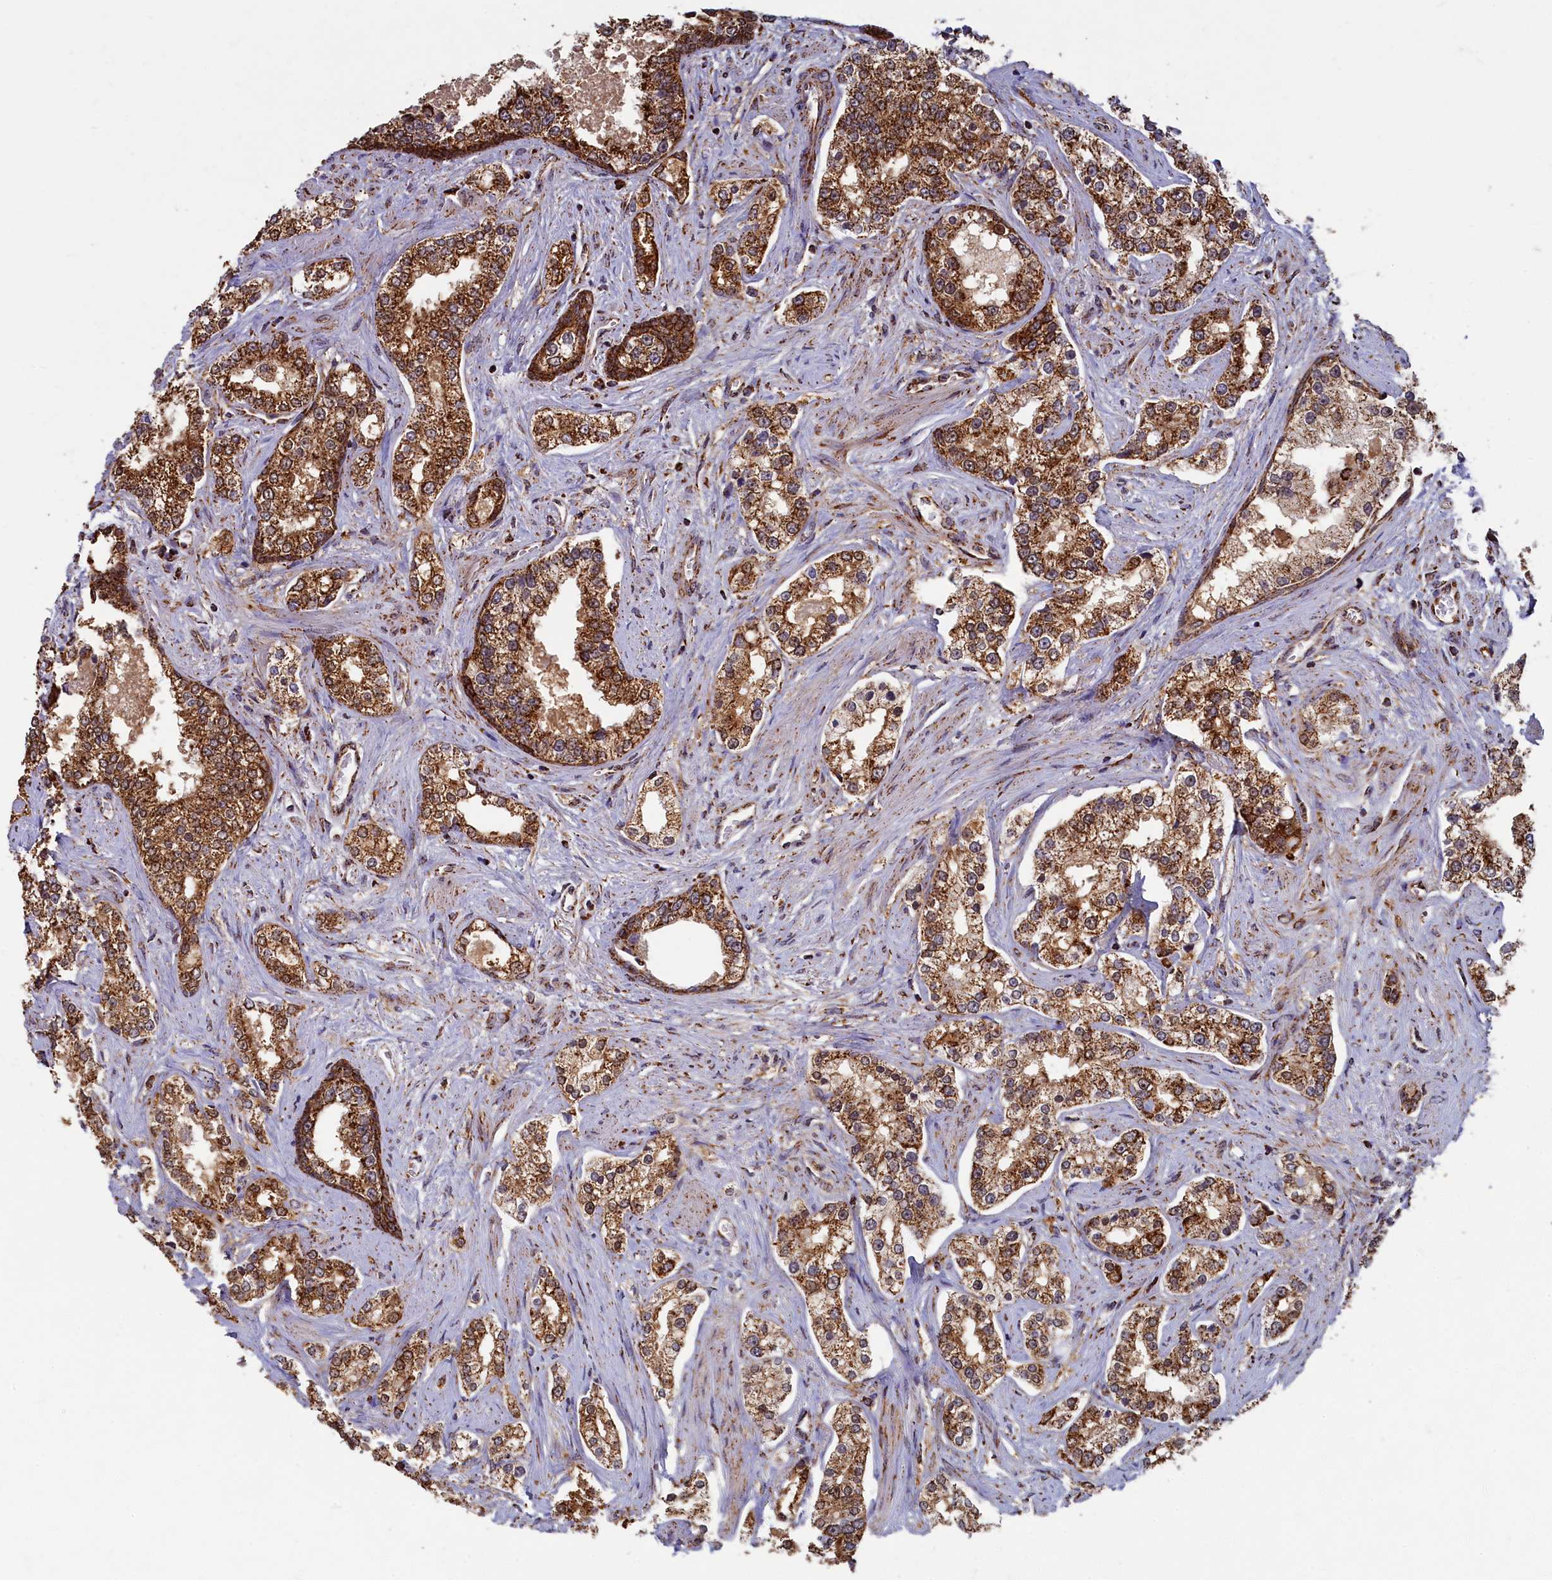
{"staining": {"intensity": "strong", "quantity": ">75%", "location": "cytoplasmic/membranous"}, "tissue": "prostate cancer", "cell_type": "Tumor cells", "image_type": "cancer", "snomed": [{"axis": "morphology", "description": "Normal tissue, NOS"}, {"axis": "morphology", "description": "Adenocarcinoma, High grade"}, {"axis": "topography", "description": "Prostate"}], "caption": "Prostate high-grade adenocarcinoma was stained to show a protein in brown. There is high levels of strong cytoplasmic/membranous positivity in about >75% of tumor cells.", "gene": "SPR", "patient": {"sex": "male", "age": 83}}